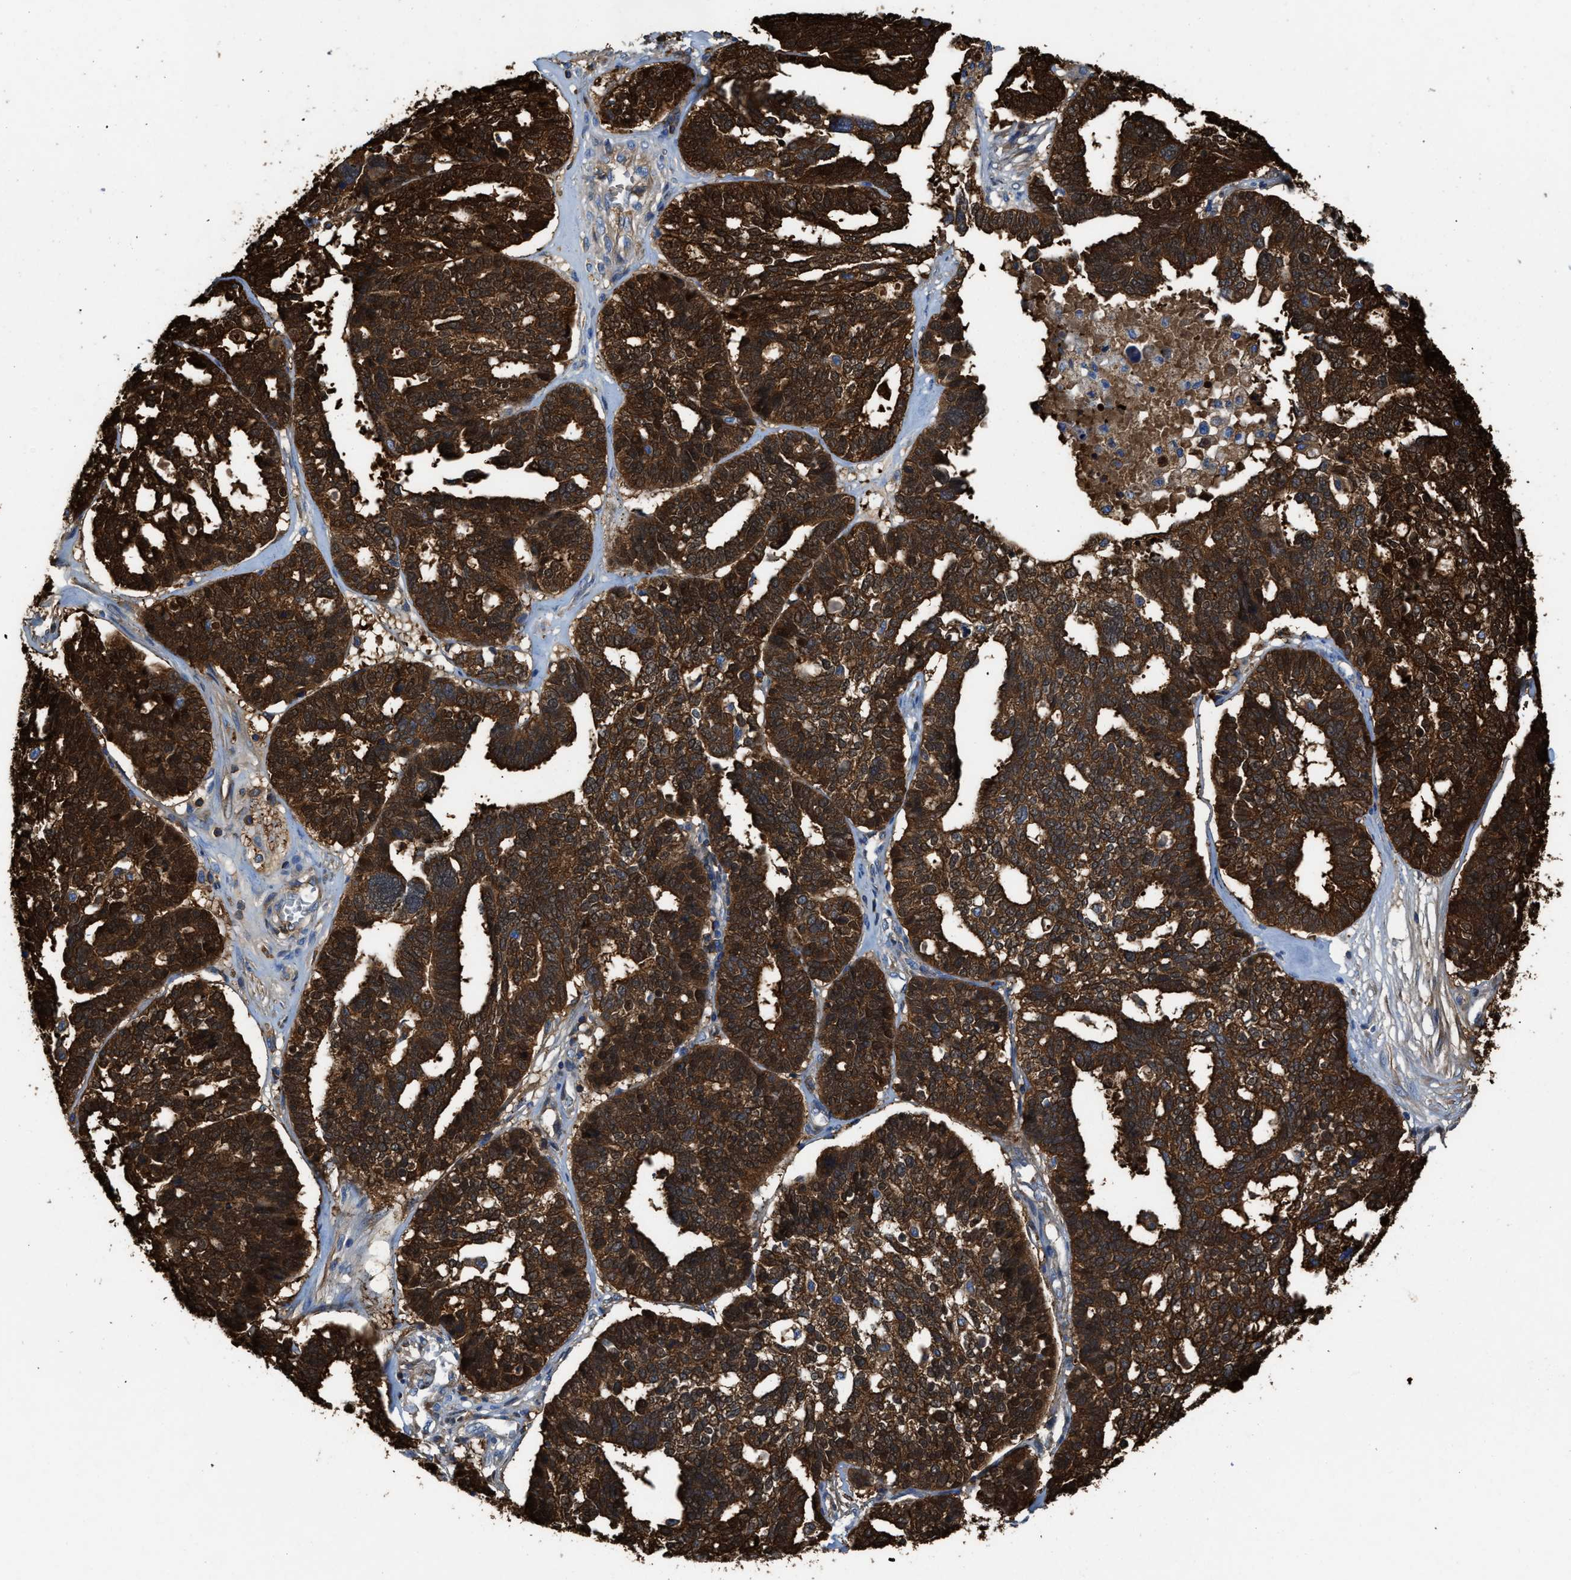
{"staining": {"intensity": "strong", "quantity": ">75%", "location": "cytoplasmic/membranous"}, "tissue": "ovarian cancer", "cell_type": "Tumor cells", "image_type": "cancer", "snomed": [{"axis": "morphology", "description": "Cystadenocarcinoma, serous, NOS"}, {"axis": "topography", "description": "Ovary"}], "caption": "Human ovarian serous cystadenocarcinoma stained with a brown dye displays strong cytoplasmic/membranous positive expression in approximately >75% of tumor cells.", "gene": "ASS1", "patient": {"sex": "female", "age": 59}}